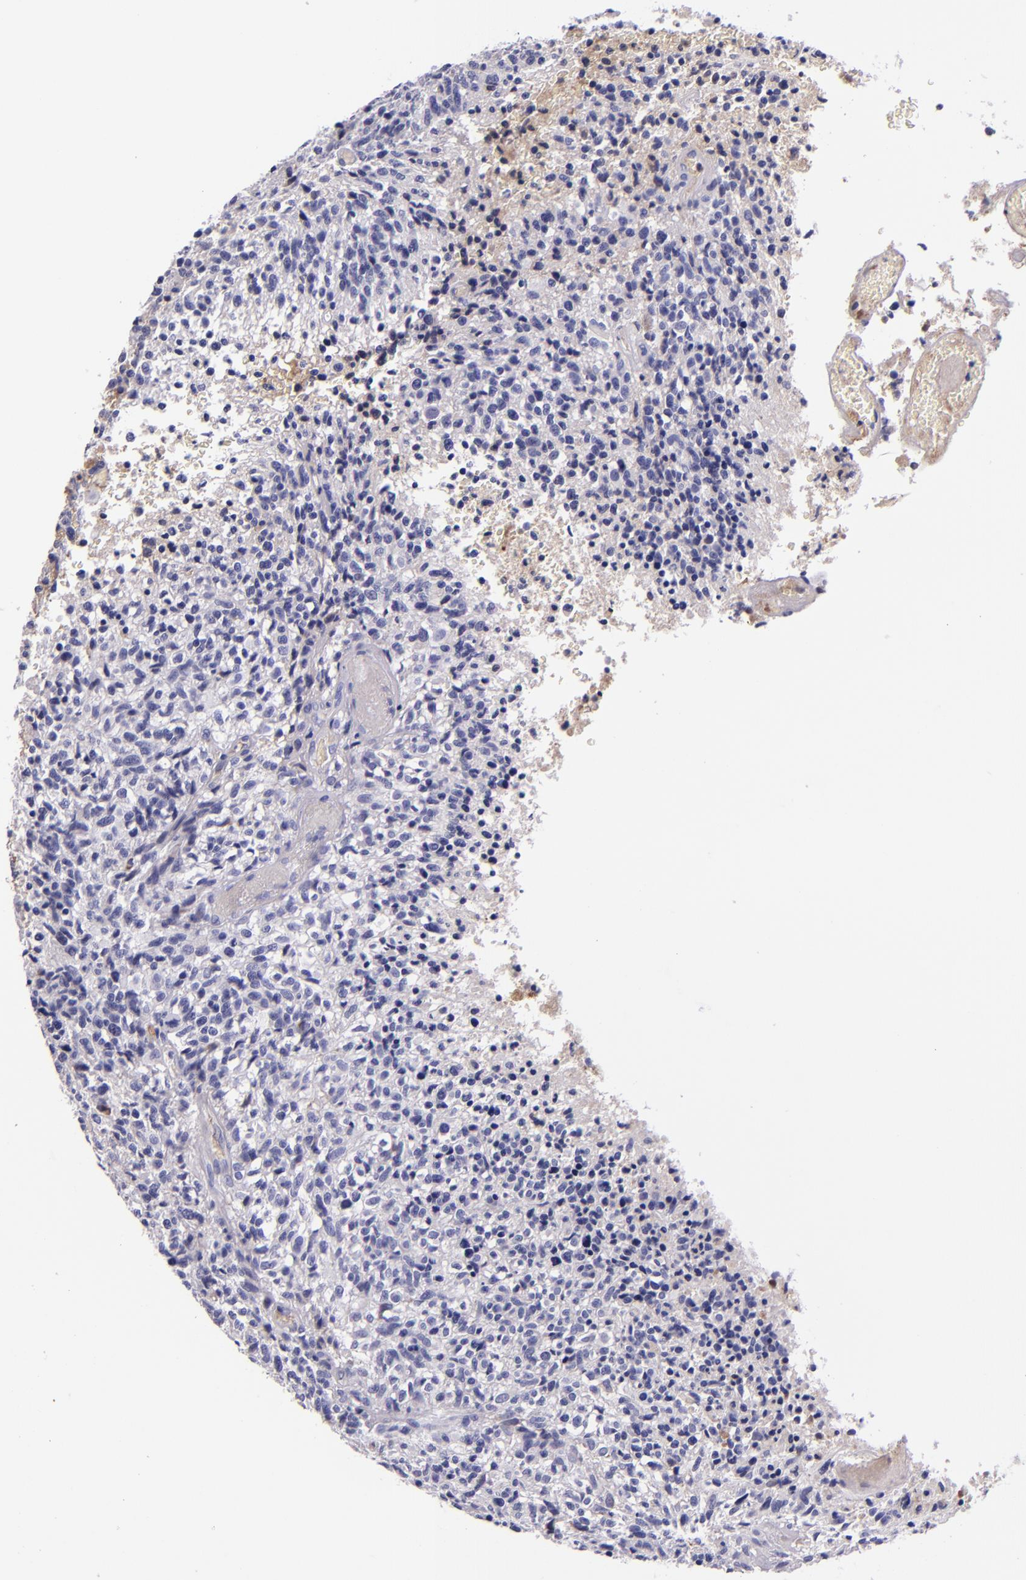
{"staining": {"intensity": "negative", "quantity": "none", "location": "none"}, "tissue": "glioma", "cell_type": "Tumor cells", "image_type": "cancer", "snomed": [{"axis": "morphology", "description": "Glioma, malignant, High grade"}, {"axis": "topography", "description": "Brain"}], "caption": "Tumor cells are negative for protein expression in human glioma.", "gene": "KNG1", "patient": {"sex": "male", "age": 36}}